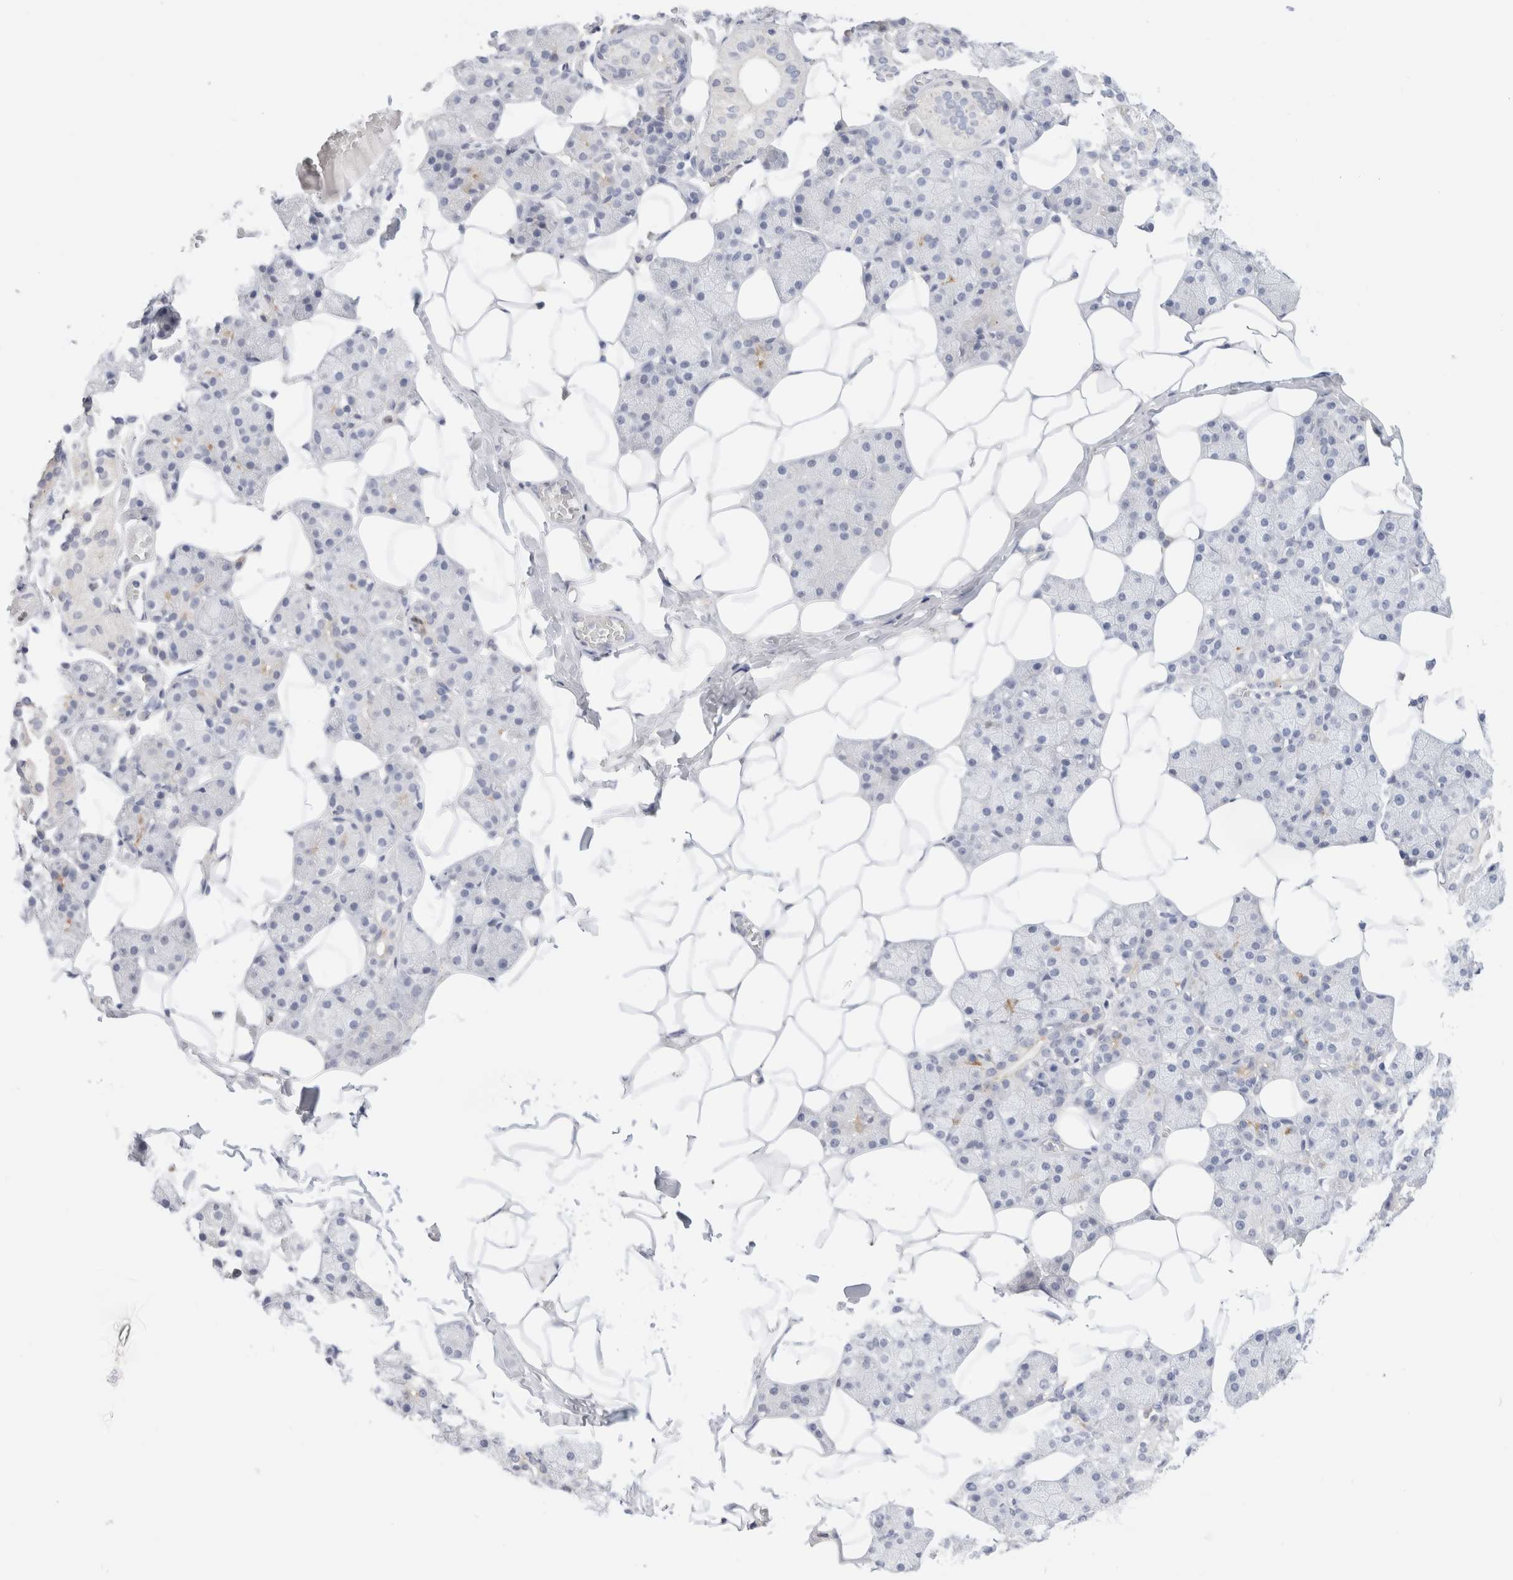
{"staining": {"intensity": "negative", "quantity": "none", "location": "none"}, "tissue": "salivary gland", "cell_type": "Glandular cells", "image_type": "normal", "snomed": [{"axis": "morphology", "description": "Normal tissue, NOS"}, {"axis": "topography", "description": "Salivary gland"}], "caption": "Micrograph shows no protein positivity in glandular cells of unremarkable salivary gland. (IHC, brightfield microscopy, high magnification).", "gene": "ADAM30", "patient": {"sex": "female", "age": 33}}